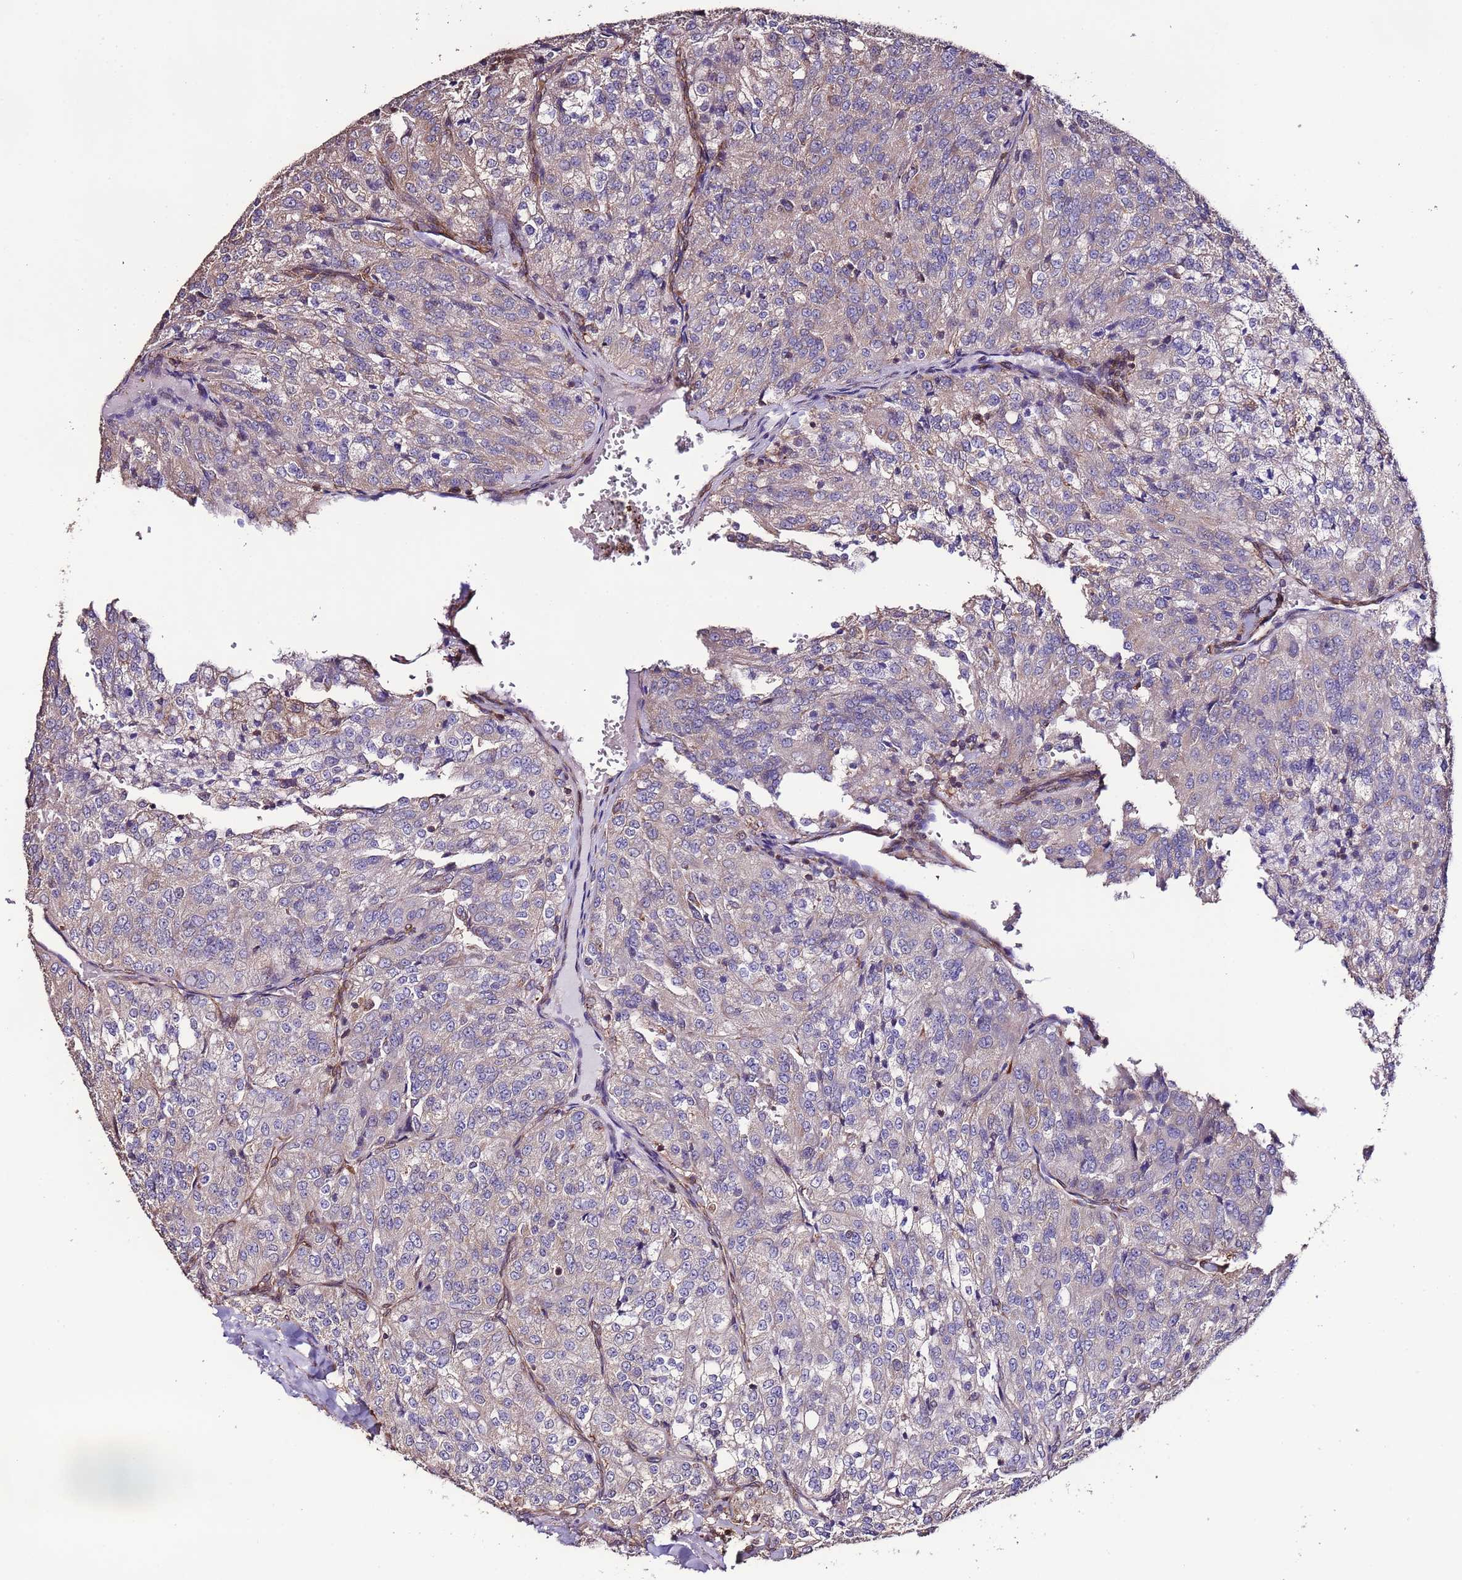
{"staining": {"intensity": "negative", "quantity": "none", "location": "none"}, "tissue": "renal cancer", "cell_type": "Tumor cells", "image_type": "cancer", "snomed": [{"axis": "morphology", "description": "Adenocarcinoma, NOS"}, {"axis": "topography", "description": "Kidney"}], "caption": "An IHC image of renal cancer (adenocarcinoma) is shown. There is no staining in tumor cells of renal cancer (adenocarcinoma). Brightfield microscopy of immunohistochemistry (IHC) stained with DAB (brown) and hematoxylin (blue), captured at high magnification.", "gene": "SLC41A3", "patient": {"sex": "female", "age": 63}}